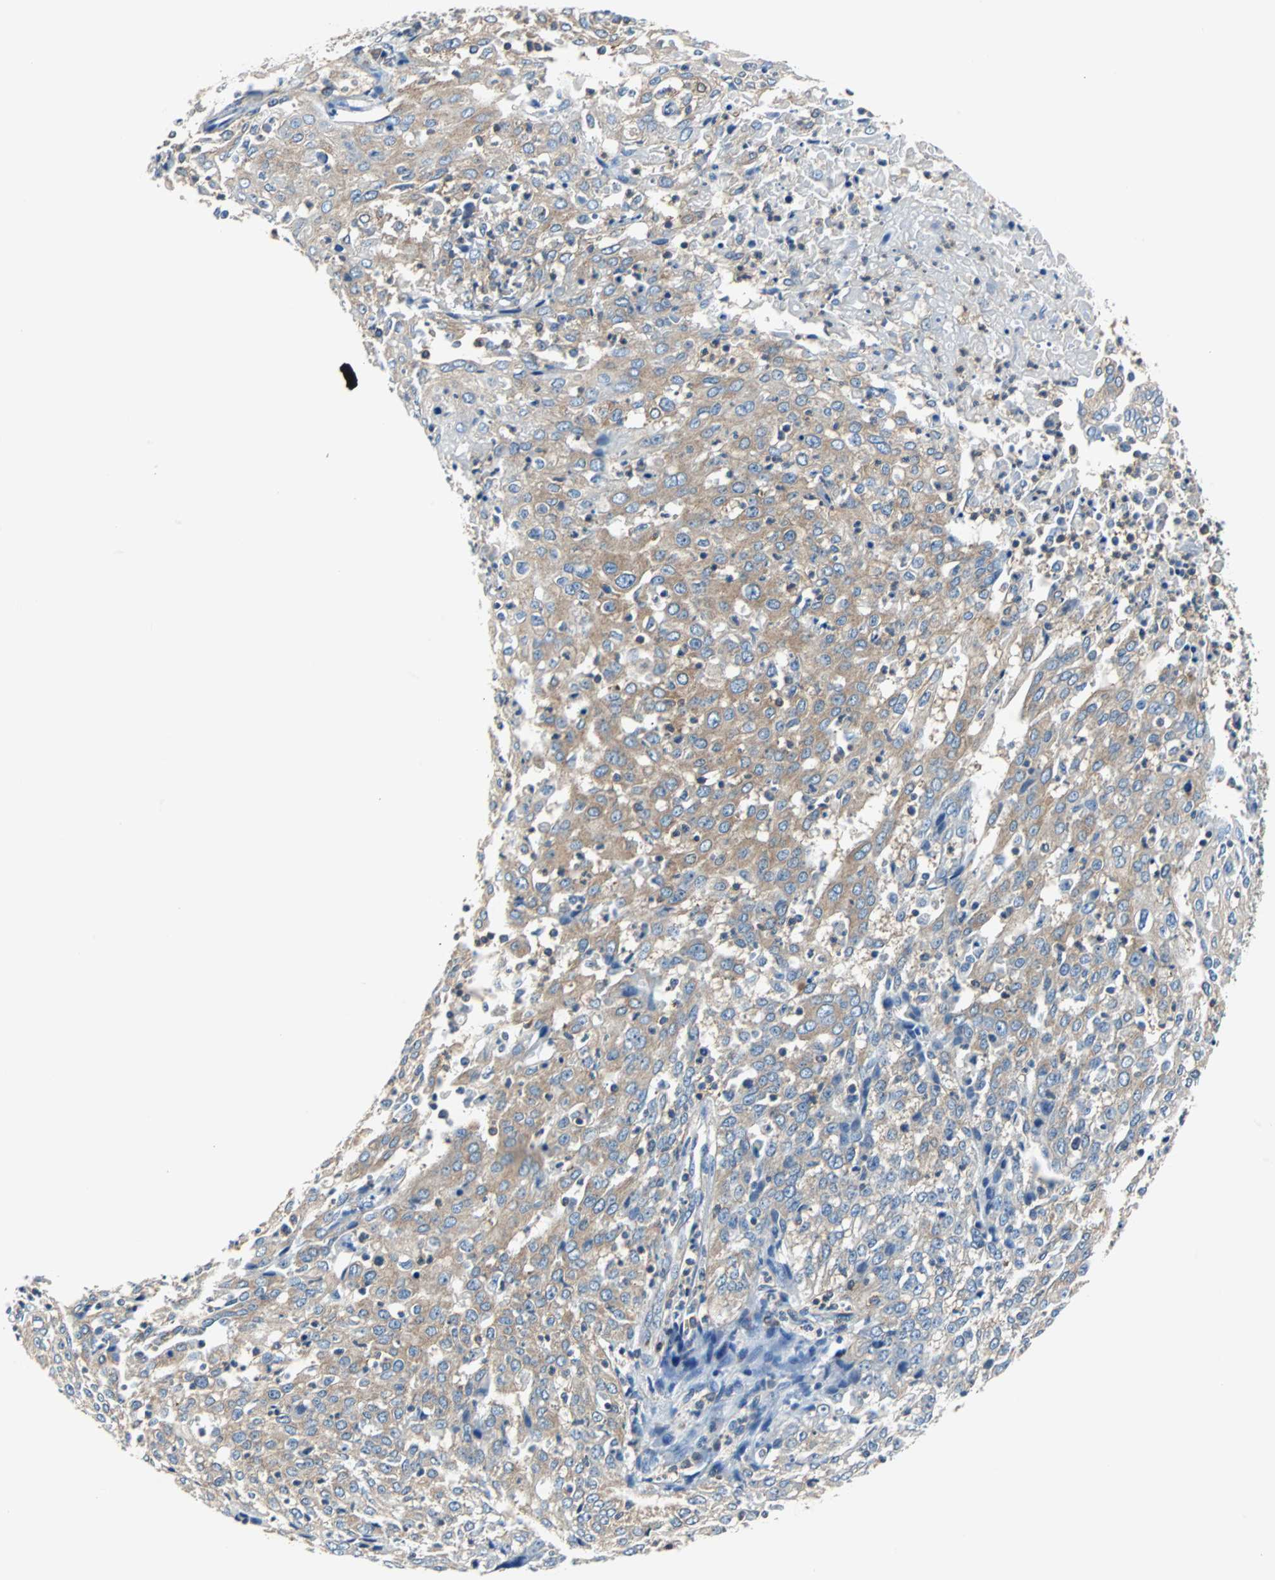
{"staining": {"intensity": "weak", "quantity": ">75%", "location": "cytoplasmic/membranous"}, "tissue": "cervical cancer", "cell_type": "Tumor cells", "image_type": "cancer", "snomed": [{"axis": "morphology", "description": "Squamous cell carcinoma, NOS"}, {"axis": "topography", "description": "Cervix"}], "caption": "Immunohistochemistry (IHC) (DAB) staining of squamous cell carcinoma (cervical) reveals weak cytoplasmic/membranous protein staining in about >75% of tumor cells.", "gene": "TSC22D4", "patient": {"sex": "female", "age": 39}}